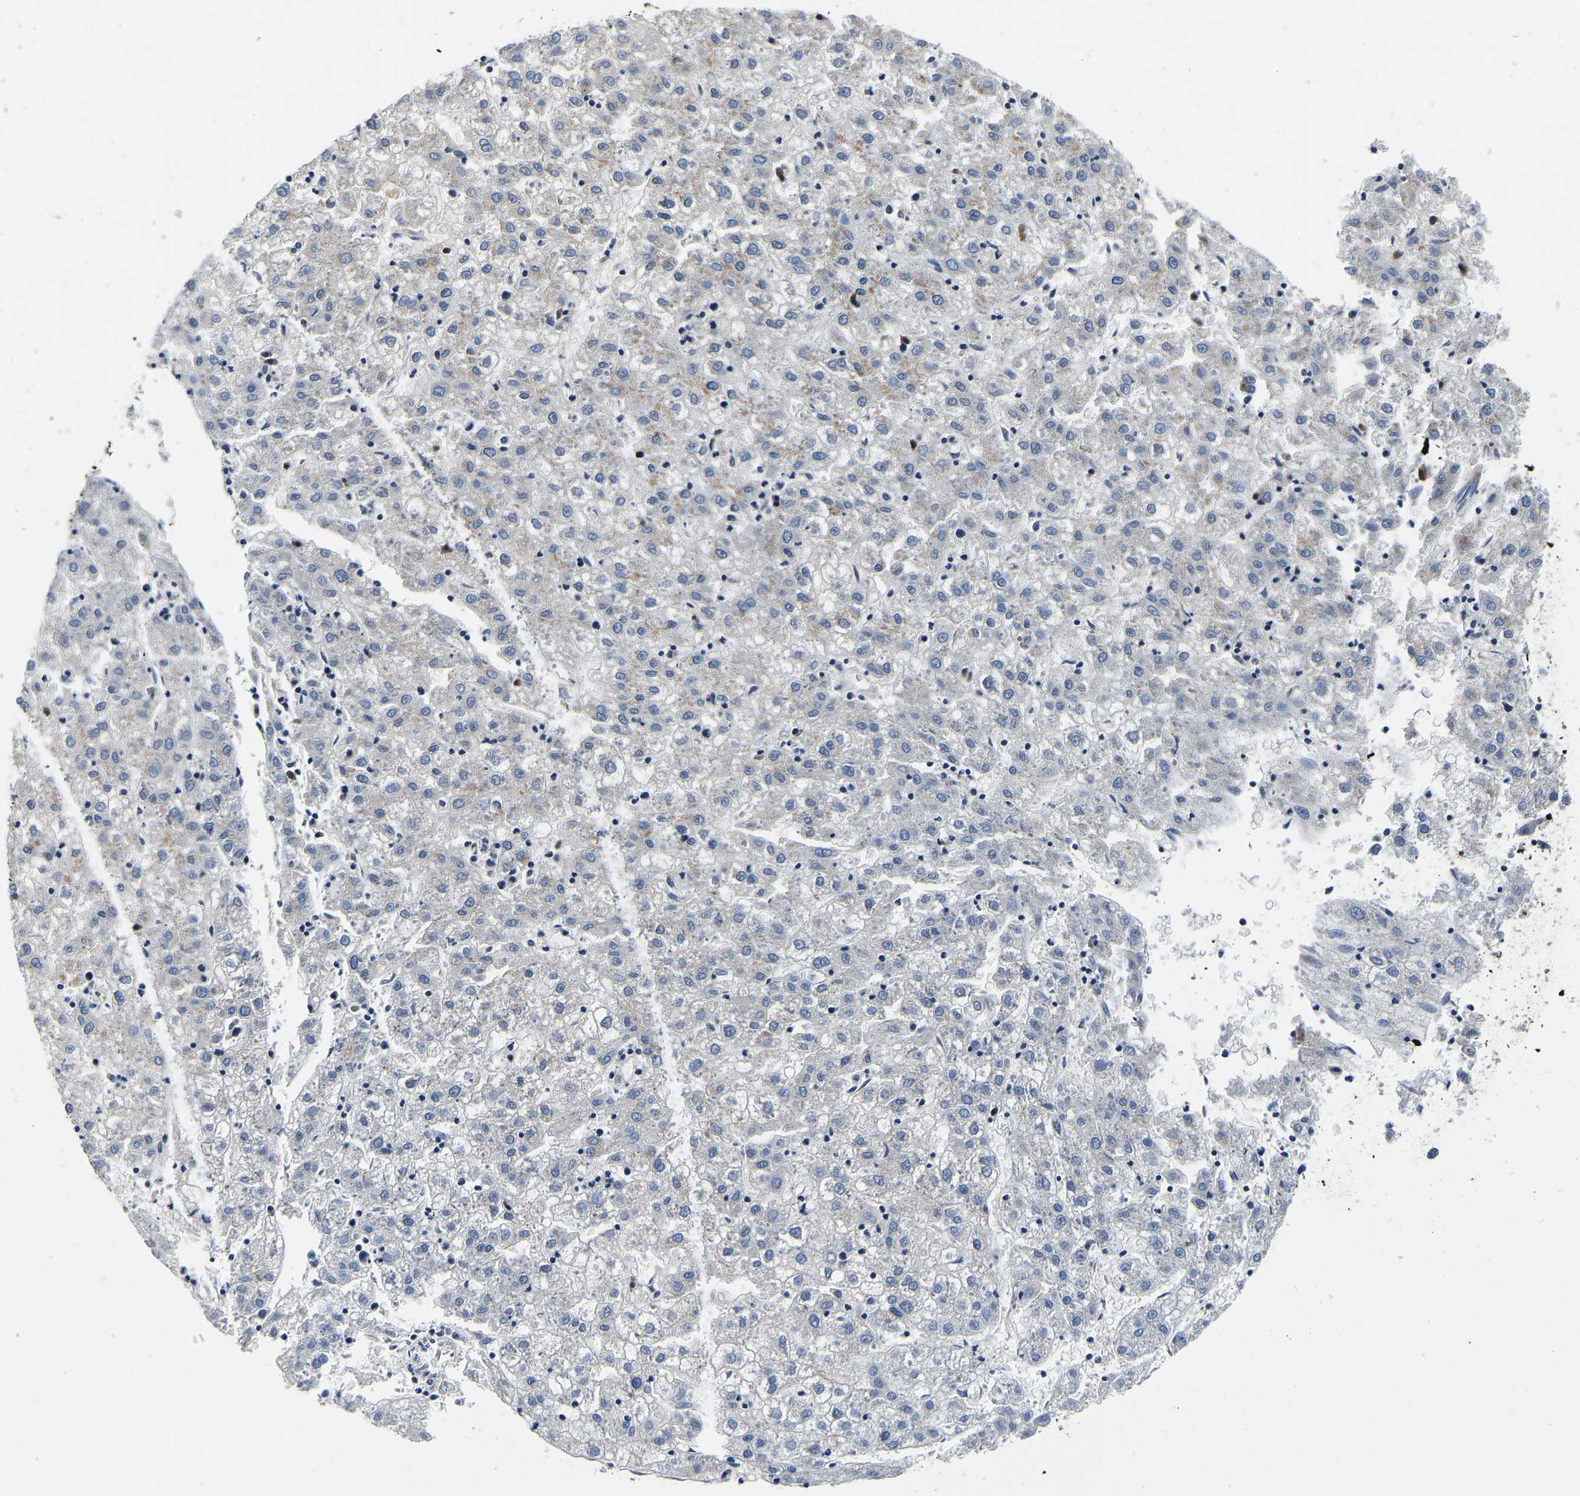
{"staining": {"intensity": "negative", "quantity": "none", "location": "none"}, "tissue": "liver cancer", "cell_type": "Tumor cells", "image_type": "cancer", "snomed": [{"axis": "morphology", "description": "Carcinoma, Hepatocellular, NOS"}, {"axis": "topography", "description": "Liver"}], "caption": "Tumor cells are negative for protein expression in human liver hepatocellular carcinoma.", "gene": "RABAC1", "patient": {"sex": "male", "age": 72}}